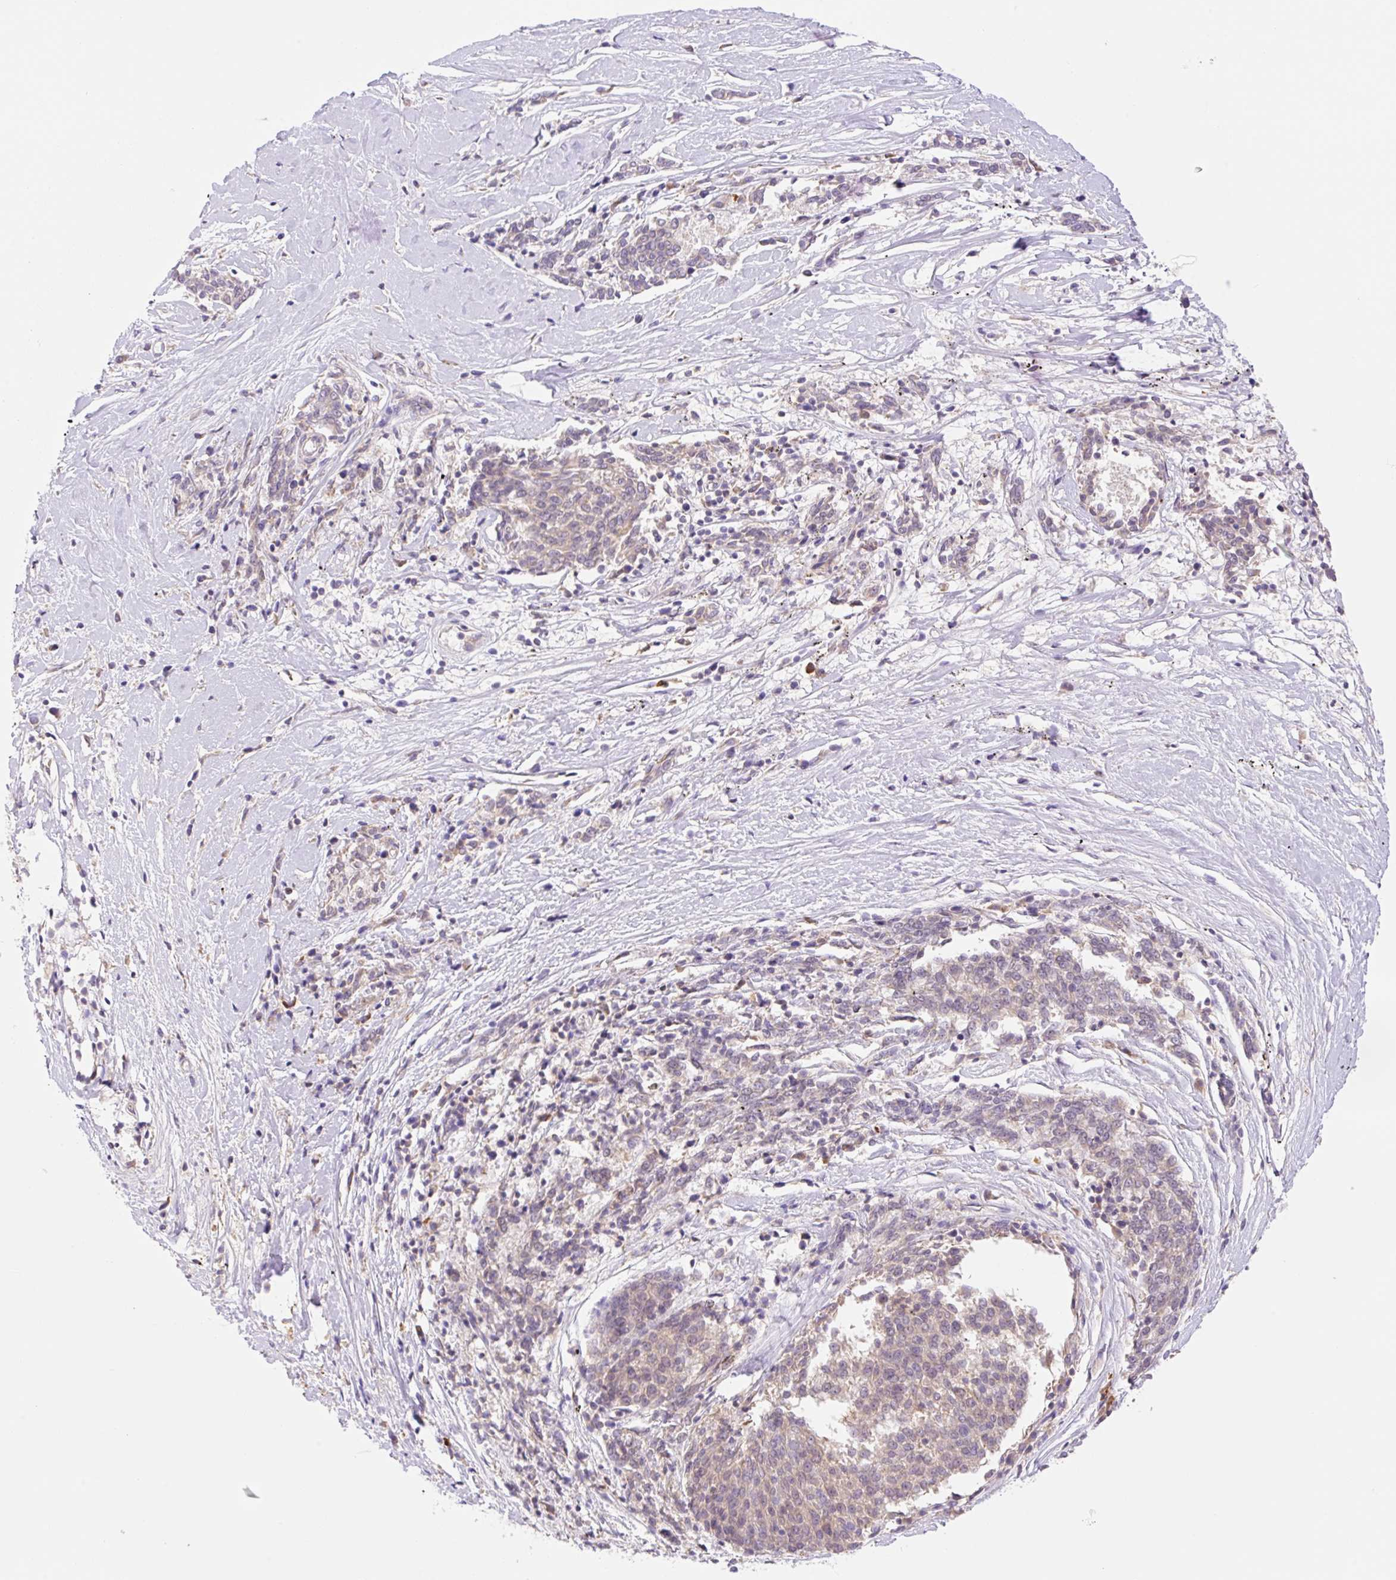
{"staining": {"intensity": "weak", "quantity": "25%-75%", "location": "cytoplasmic/membranous"}, "tissue": "melanoma", "cell_type": "Tumor cells", "image_type": "cancer", "snomed": [{"axis": "morphology", "description": "Malignant melanoma, NOS"}, {"axis": "topography", "description": "Skin"}], "caption": "Malignant melanoma tissue displays weak cytoplasmic/membranous positivity in about 25%-75% of tumor cells", "gene": "DENND5A", "patient": {"sex": "female", "age": 72}}